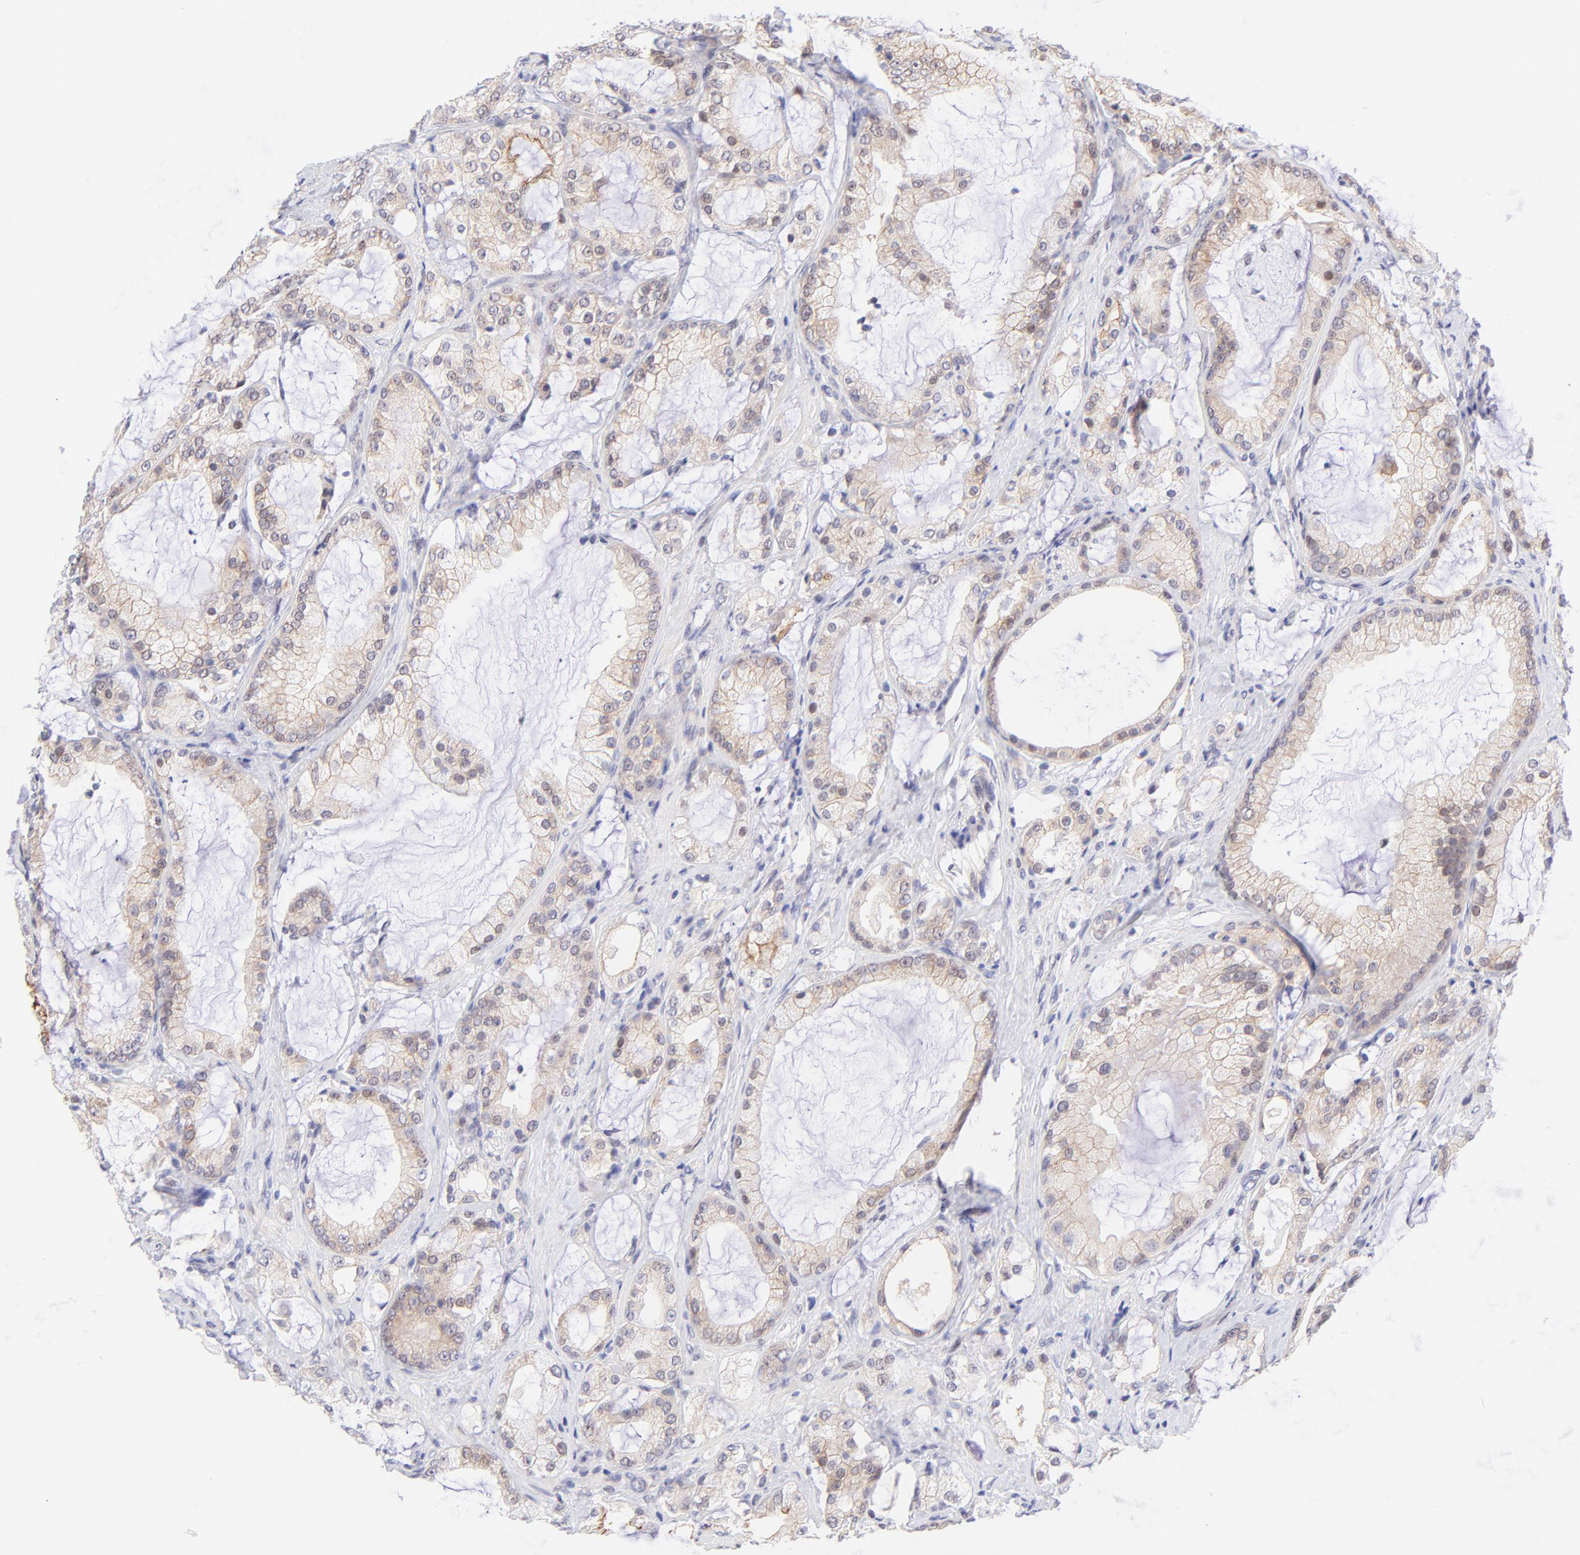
{"staining": {"intensity": "weak", "quantity": ">75%", "location": "cytoplasmic/membranous"}, "tissue": "prostate cancer", "cell_type": "Tumor cells", "image_type": "cancer", "snomed": [{"axis": "morphology", "description": "Adenocarcinoma, Medium grade"}, {"axis": "topography", "description": "Prostate"}], "caption": "Tumor cells show low levels of weak cytoplasmic/membranous staining in approximately >75% of cells in human medium-grade adenocarcinoma (prostate).", "gene": "PBDC1", "patient": {"sex": "male", "age": 70}}